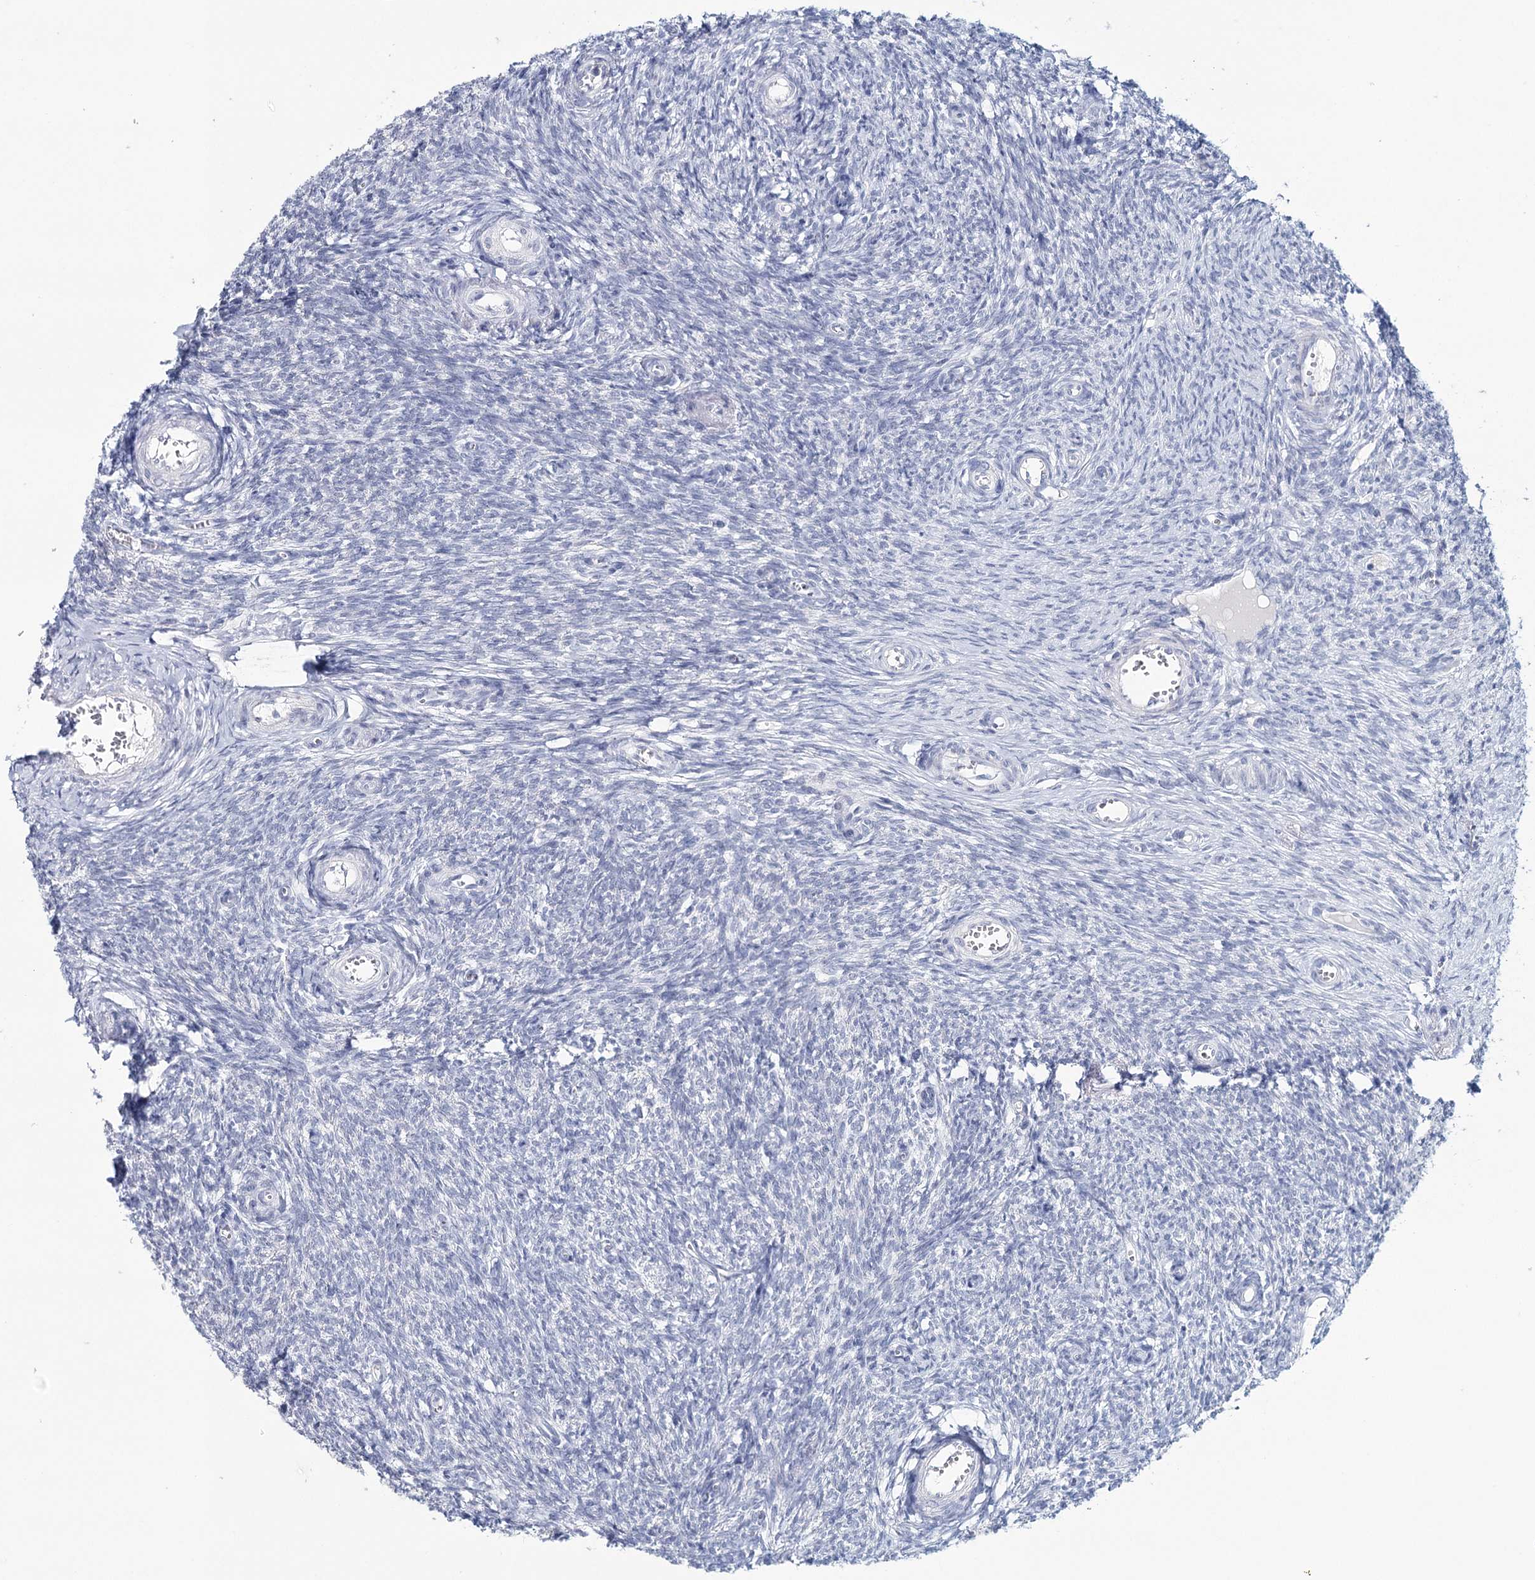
{"staining": {"intensity": "negative", "quantity": "none", "location": "none"}, "tissue": "ovary", "cell_type": "Ovarian stroma cells", "image_type": "normal", "snomed": [{"axis": "morphology", "description": "Normal tissue, NOS"}, {"axis": "topography", "description": "Ovary"}], "caption": "DAB immunohistochemical staining of normal human ovary shows no significant expression in ovarian stroma cells.", "gene": "HSPA4L", "patient": {"sex": "female", "age": 44}}